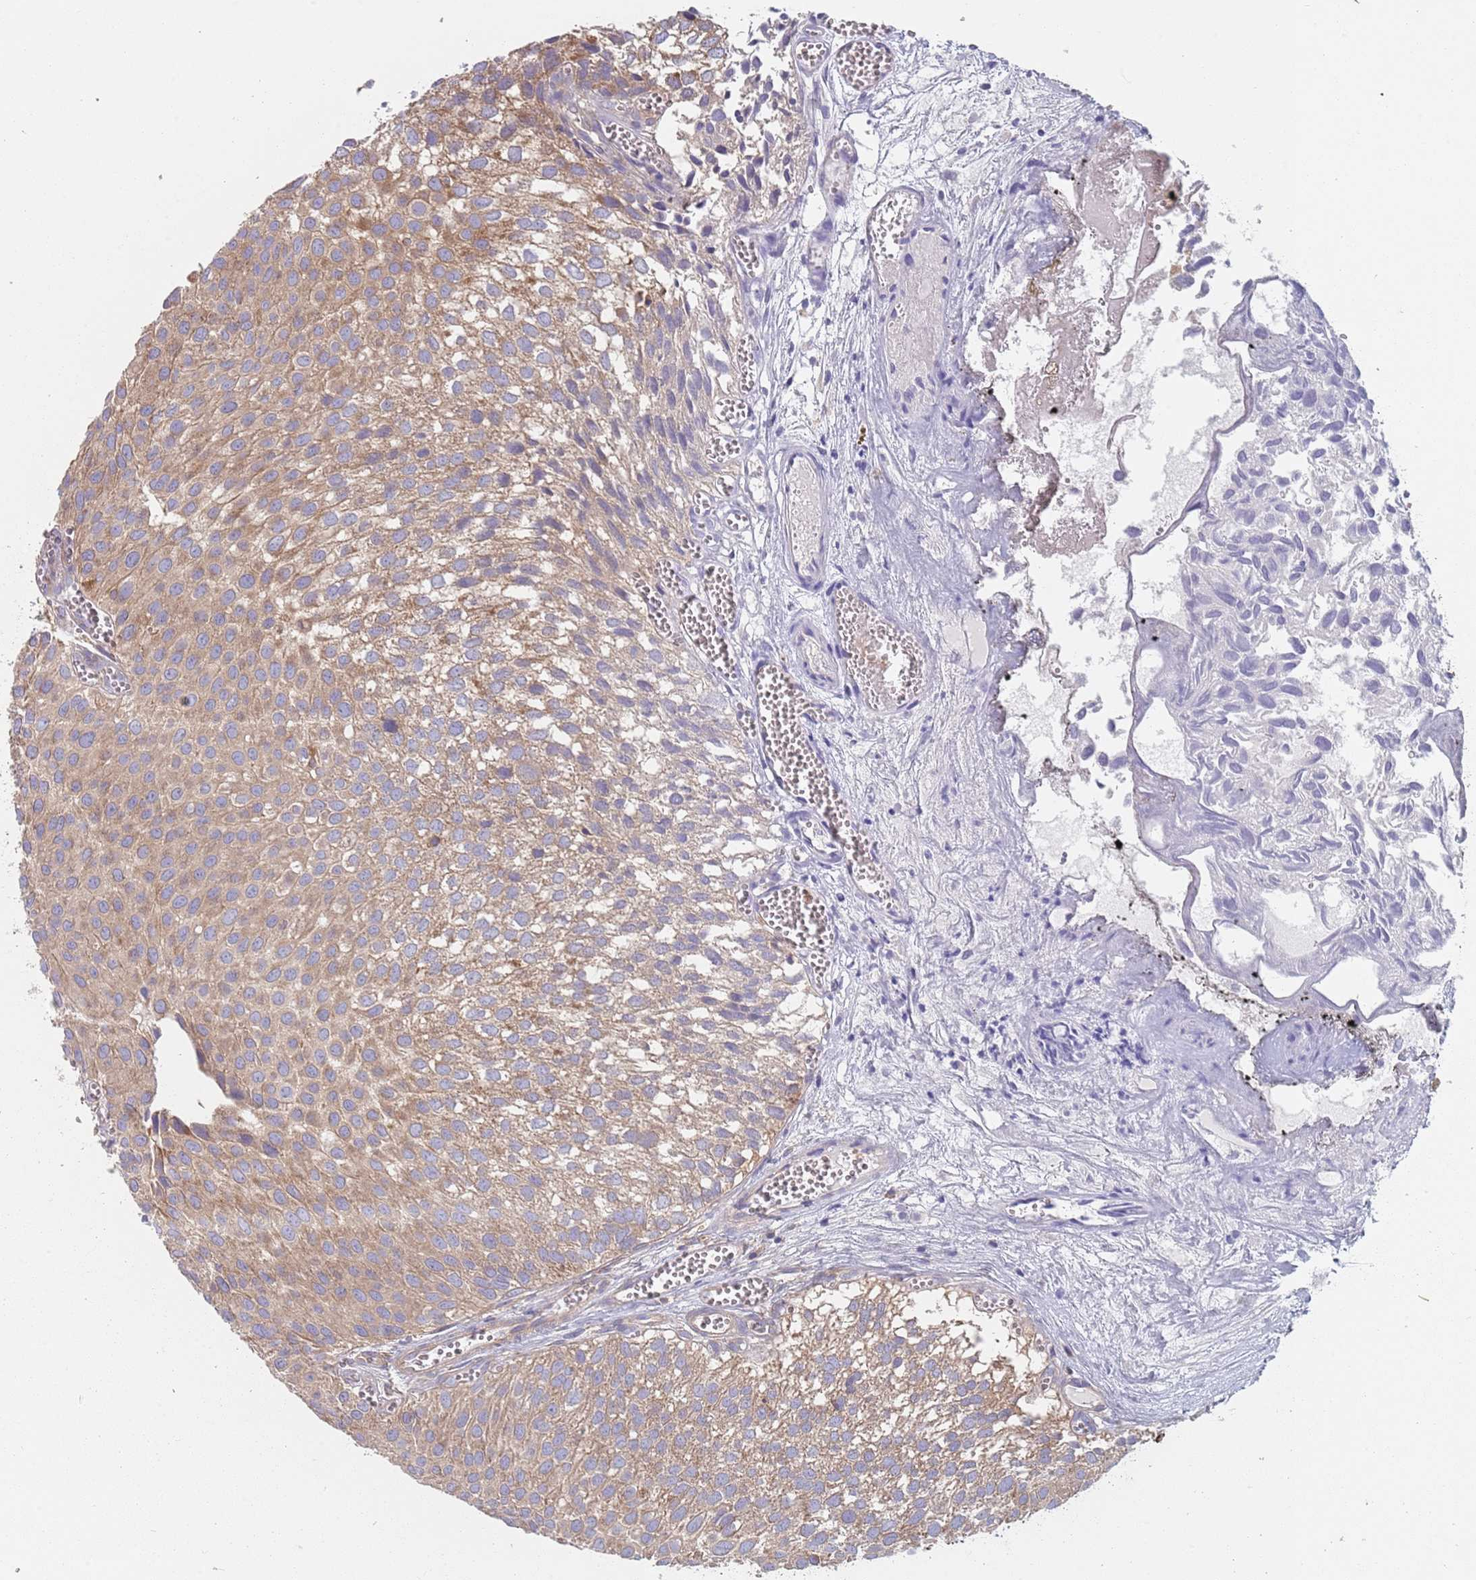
{"staining": {"intensity": "weak", "quantity": ">75%", "location": "cytoplasmic/membranous"}, "tissue": "urothelial cancer", "cell_type": "Tumor cells", "image_type": "cancer", "snomed": [{"axis": "morphology", "description": "Urothelial carcinoma, Low grade"}, {"axis": "topography", "description": "Urinary bladder"}], "caption": "Urothelial carcinoma (low-grade) stained with IHC demonstrates weak cytoplasmic/membranous expression in approximately >75% of tumor cells. Immunohistochemistry (ihc) stains the protein of interest in brown and the nuclei are stained blue.", "gene": "GDI2", "patient": {"sex": "male", "age": 88}}